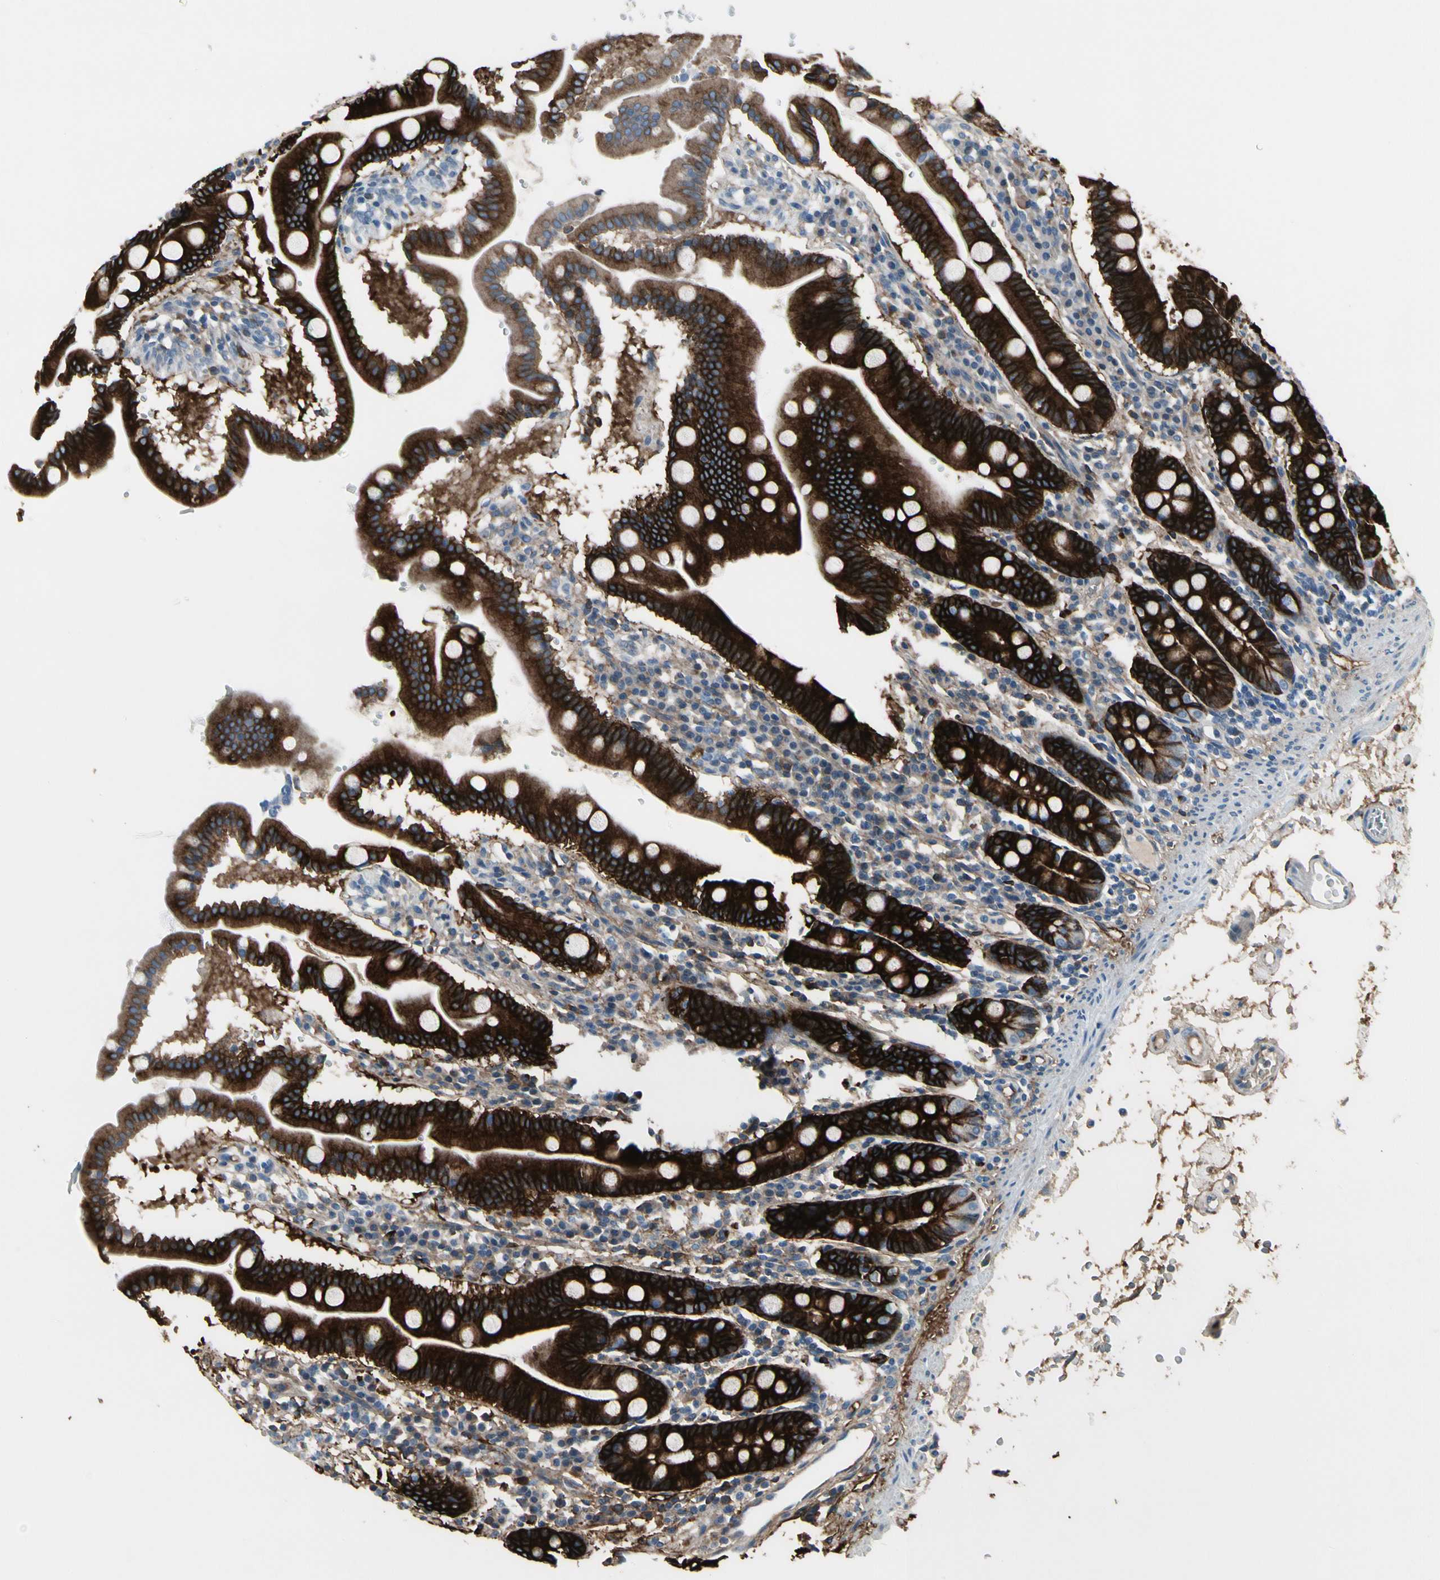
{"staining": {"intensity": "strong", "quantity": ">75%", "location": "cytoplasmic/membranous"}, "tissue": "duodenum", "cell_type": "Glandular cells", "image_type": "normal", "snomed": [{"axis": "morphology", "description": "Normal tissue, NOS"}, {"axis": "topography", "description": "Duodenum"}], "caption": "A micrograph of duodenum stained for a protein demonstrates strong cytoplasmic/membranous brown staining in glandular cells.", "gene": "PIGR", "patient": {"sex": "male", "age": 50}}